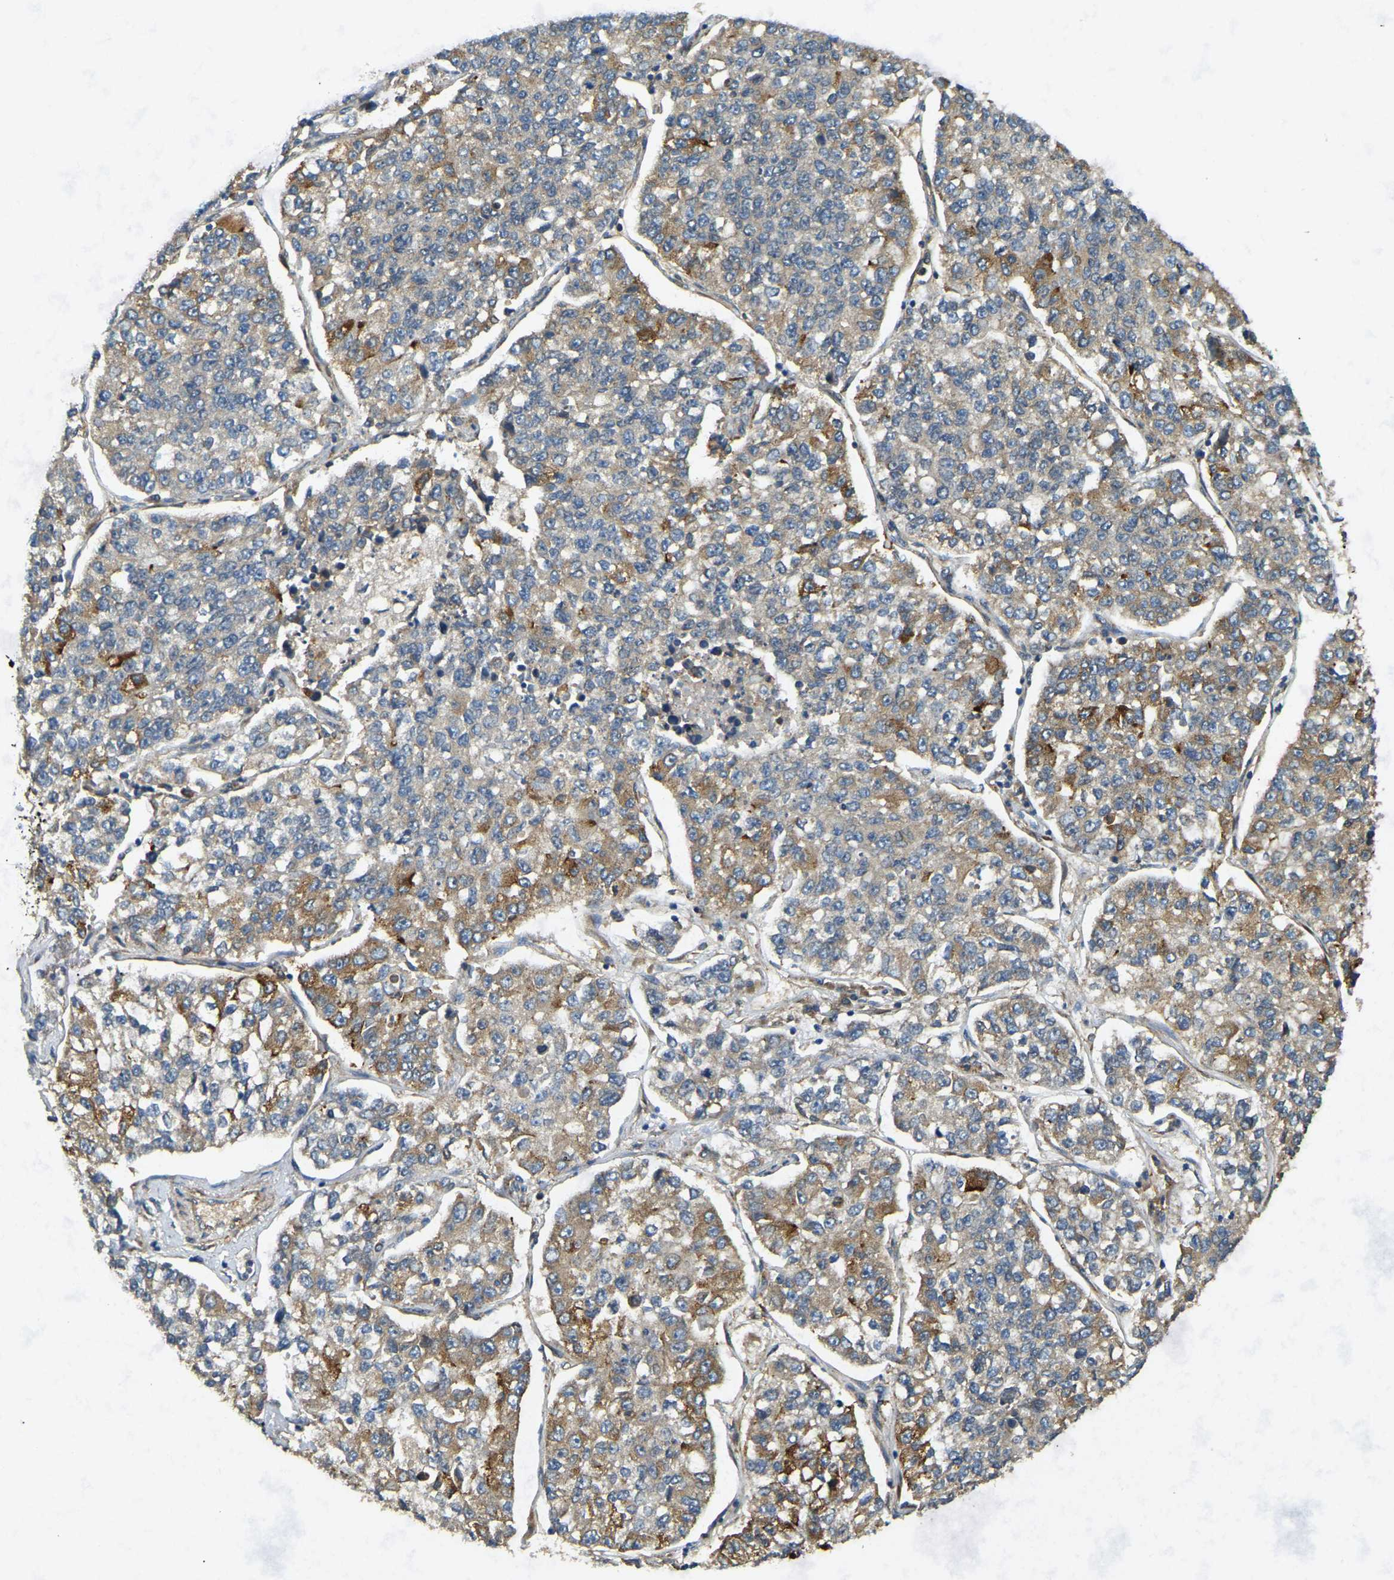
{"staining": {"intensity": "moderate", "quantity": "25%-75%", "location": "cytoplasmic/membranous"}, "tissue": "lung cancer", "cell_type": "Tumor cells", "image_type": "cancer", "snomed": [{"axis": "morphology", "description": "Adenocarcinoma, NOS"}, {"axis": "topography", "description": "Lung"}], "caption": "Lung adenocarcinoma tissue exhibits moderate cytoplasmic/membranous positivity in about 25%-75% of tumor cells", "gene": "ERGIC1", "patient": {"sex": "male", "age": 49}}